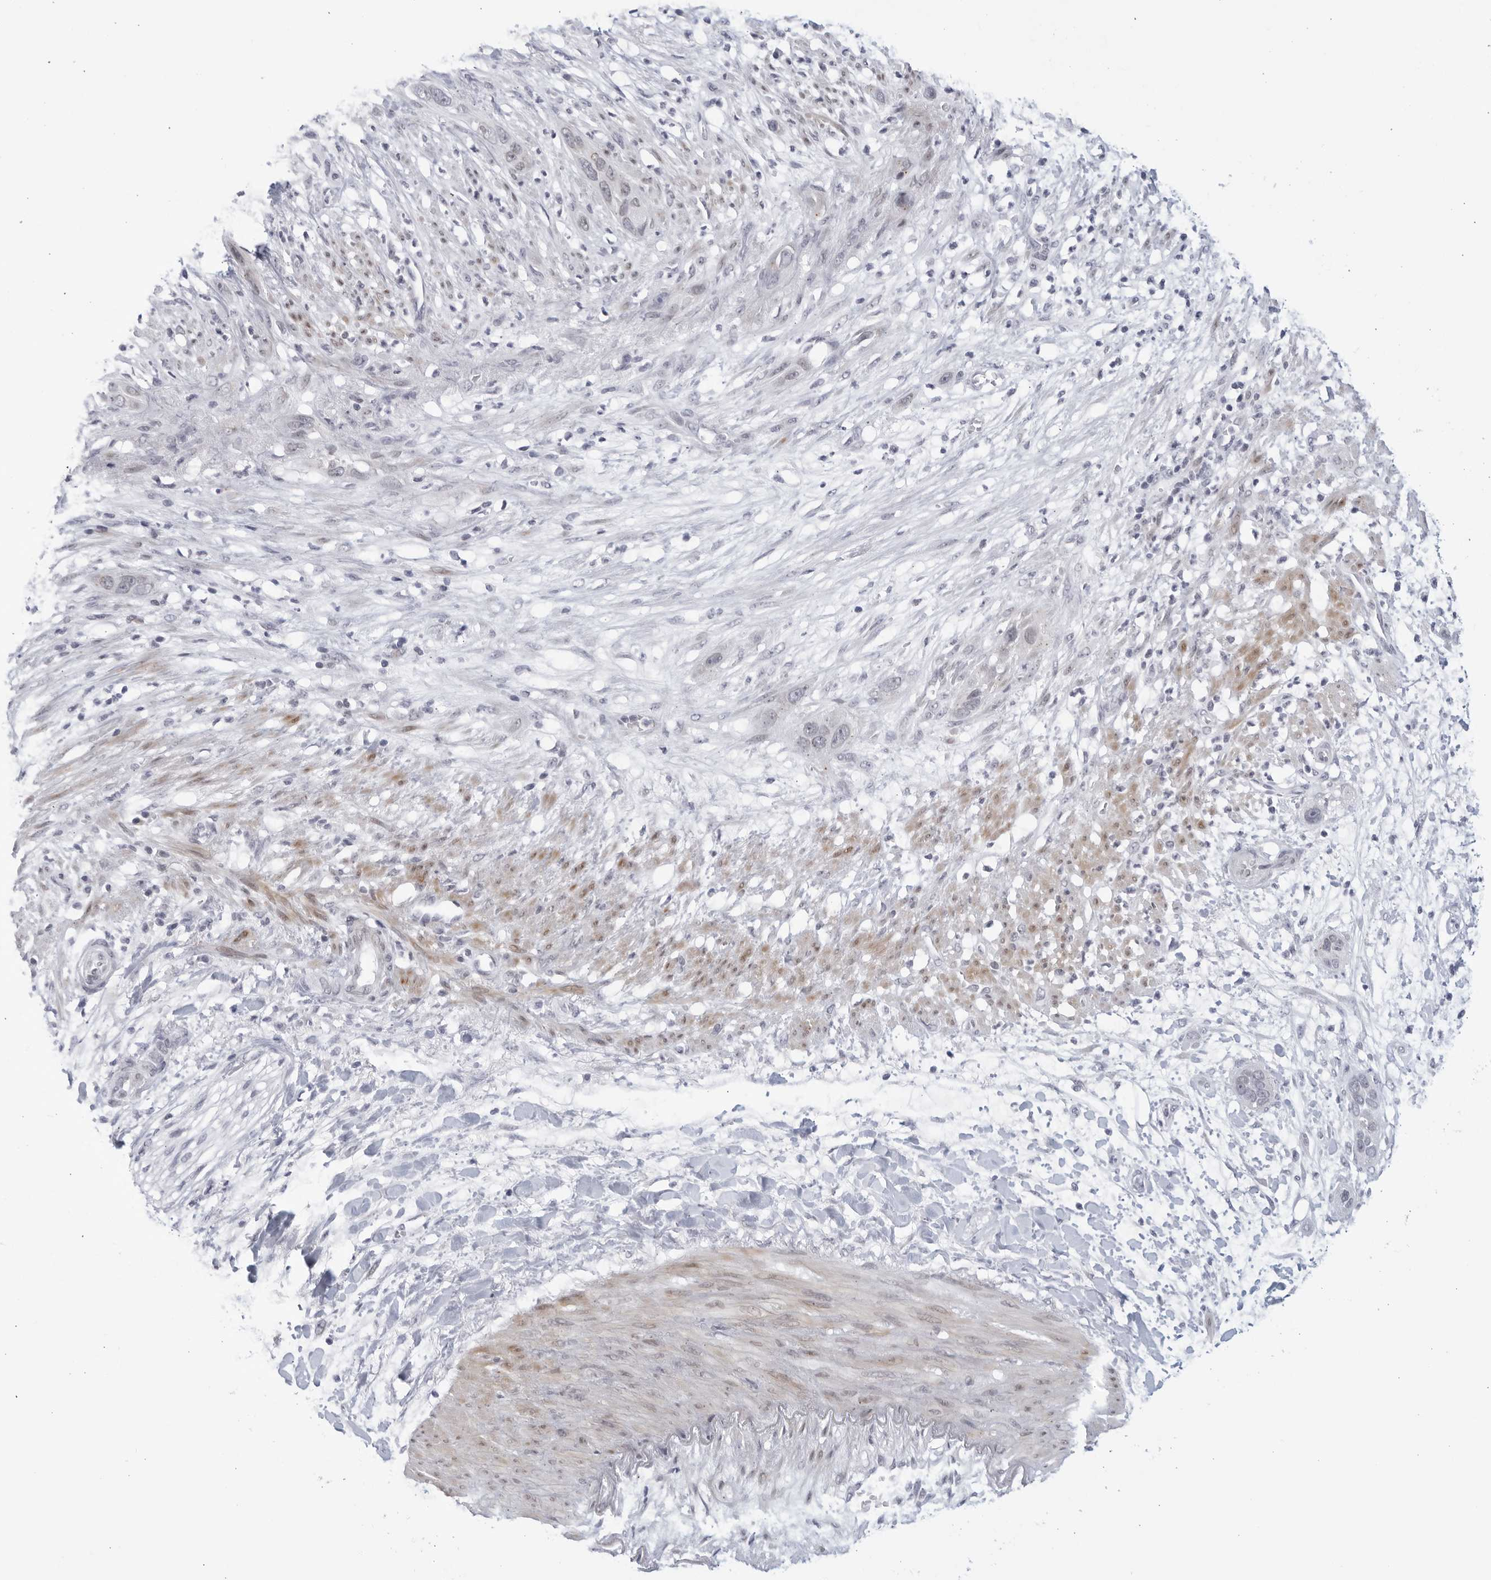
{"staining": {"intensity": "negative", "quantity": "none", "location": "none"}, "tissue": "pancreatic cancer", "cell_type": "Tumor cells", "image_type": "cancer", "snomed": [{"axis": "morphology", "description": "Adenocarcinoma, NOS"}, {"axis": "topography", "description": "Pancreas"}], "caption": "Tumor cells are negative for protein expression in human pancreatic cancer (adenocarcinoma).", "gene": "WDTC1", "patient": {"sex": "female", "age": 60}}